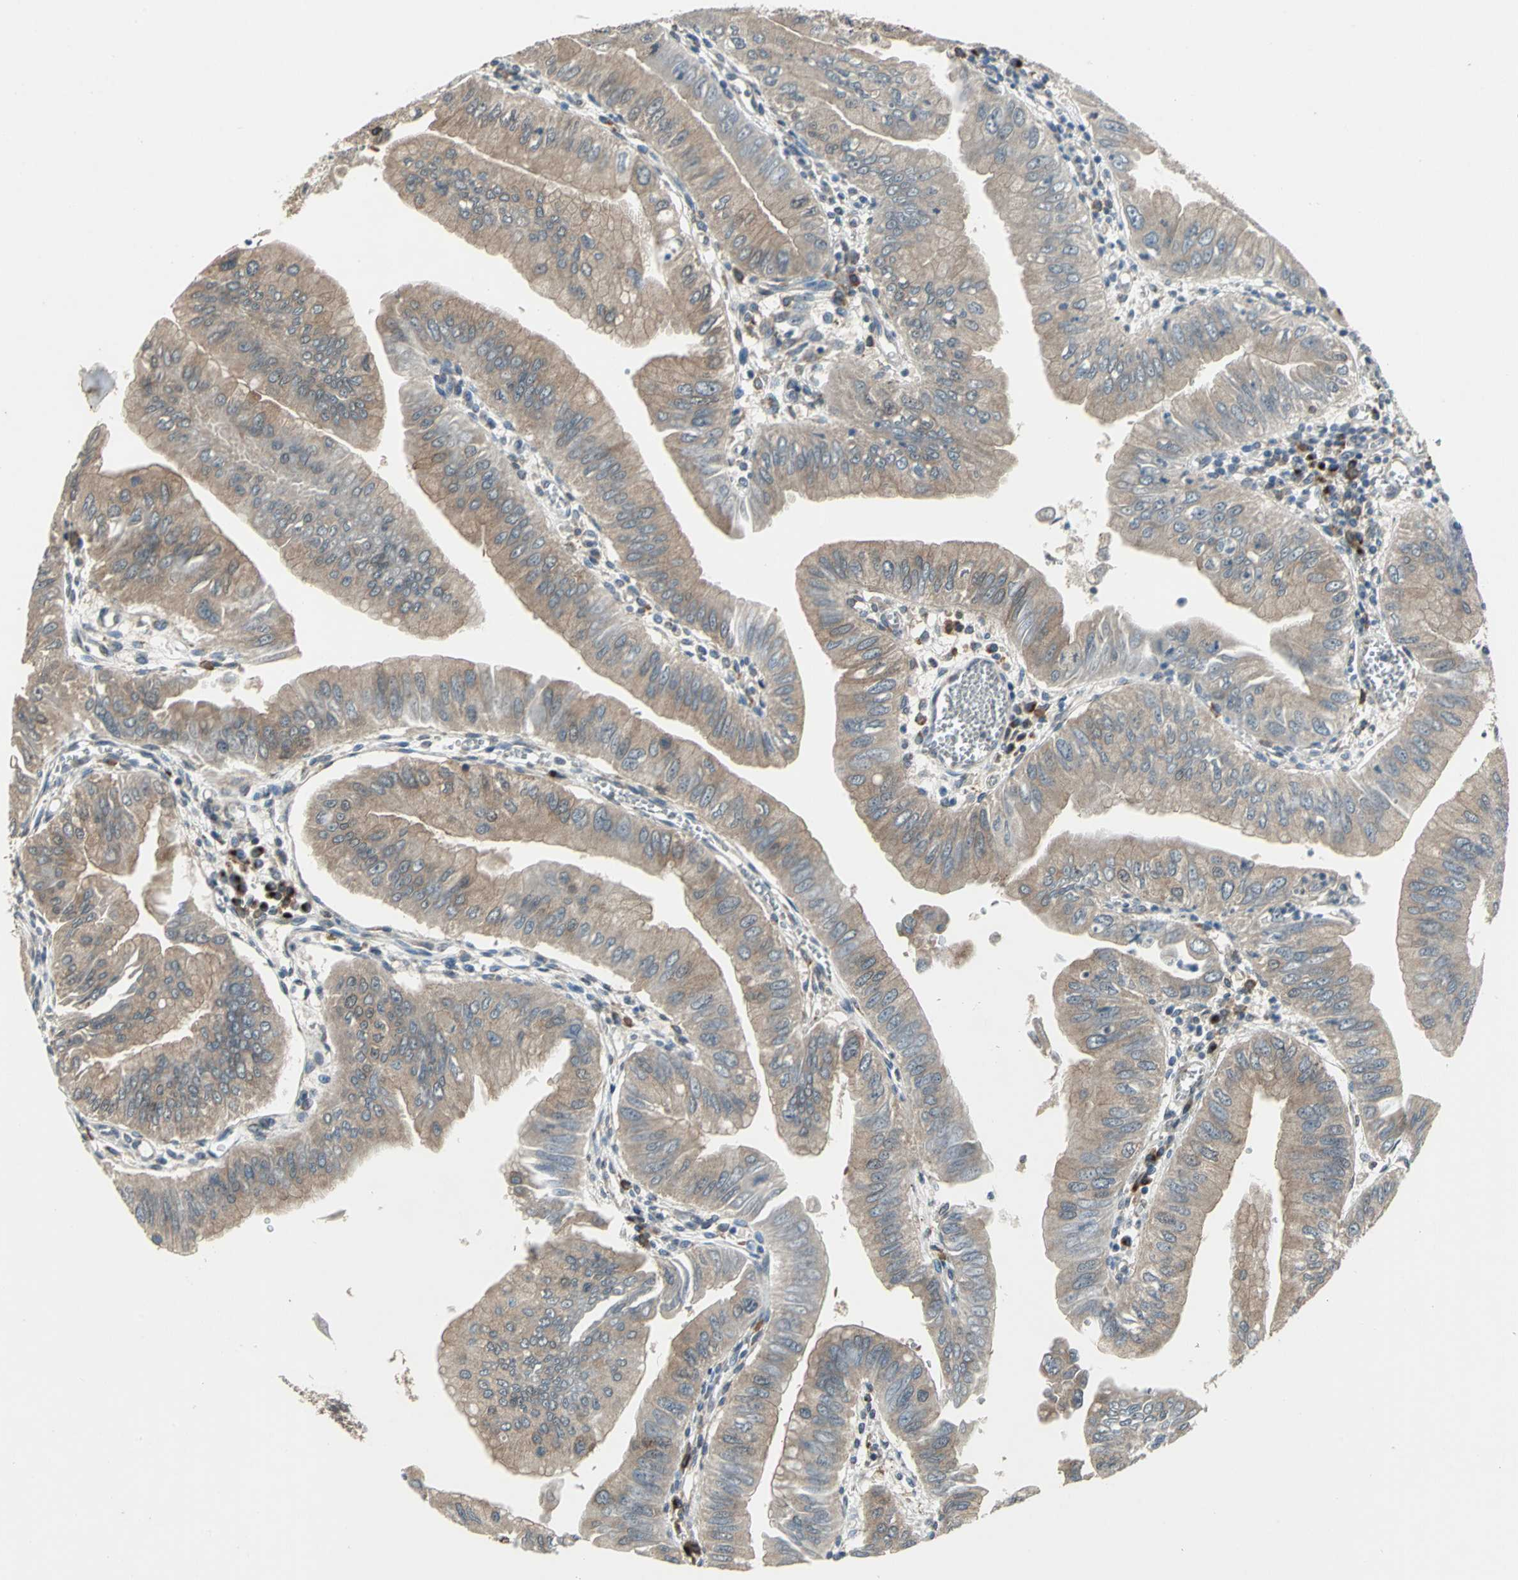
{"staining": {"intensity": "moderate", "quantity": ">75%", "location": "cytoplasmic/membranous"}, "tissue": "pancreatic cancer", "cell_type": "Tumor cells", "image_type": "cancer", "snomed": [{"axis": "morphology", "description": "Normal tissue, NOS"}, {"axis": "topography", "description": "Lymph node"}], "caption": "Pancreatic cancer stained with a protein marker demonstrates moderate staining in tumor cells.", "gene": "NFKBIE", "patient": {"sex": "male", "age": 50}}